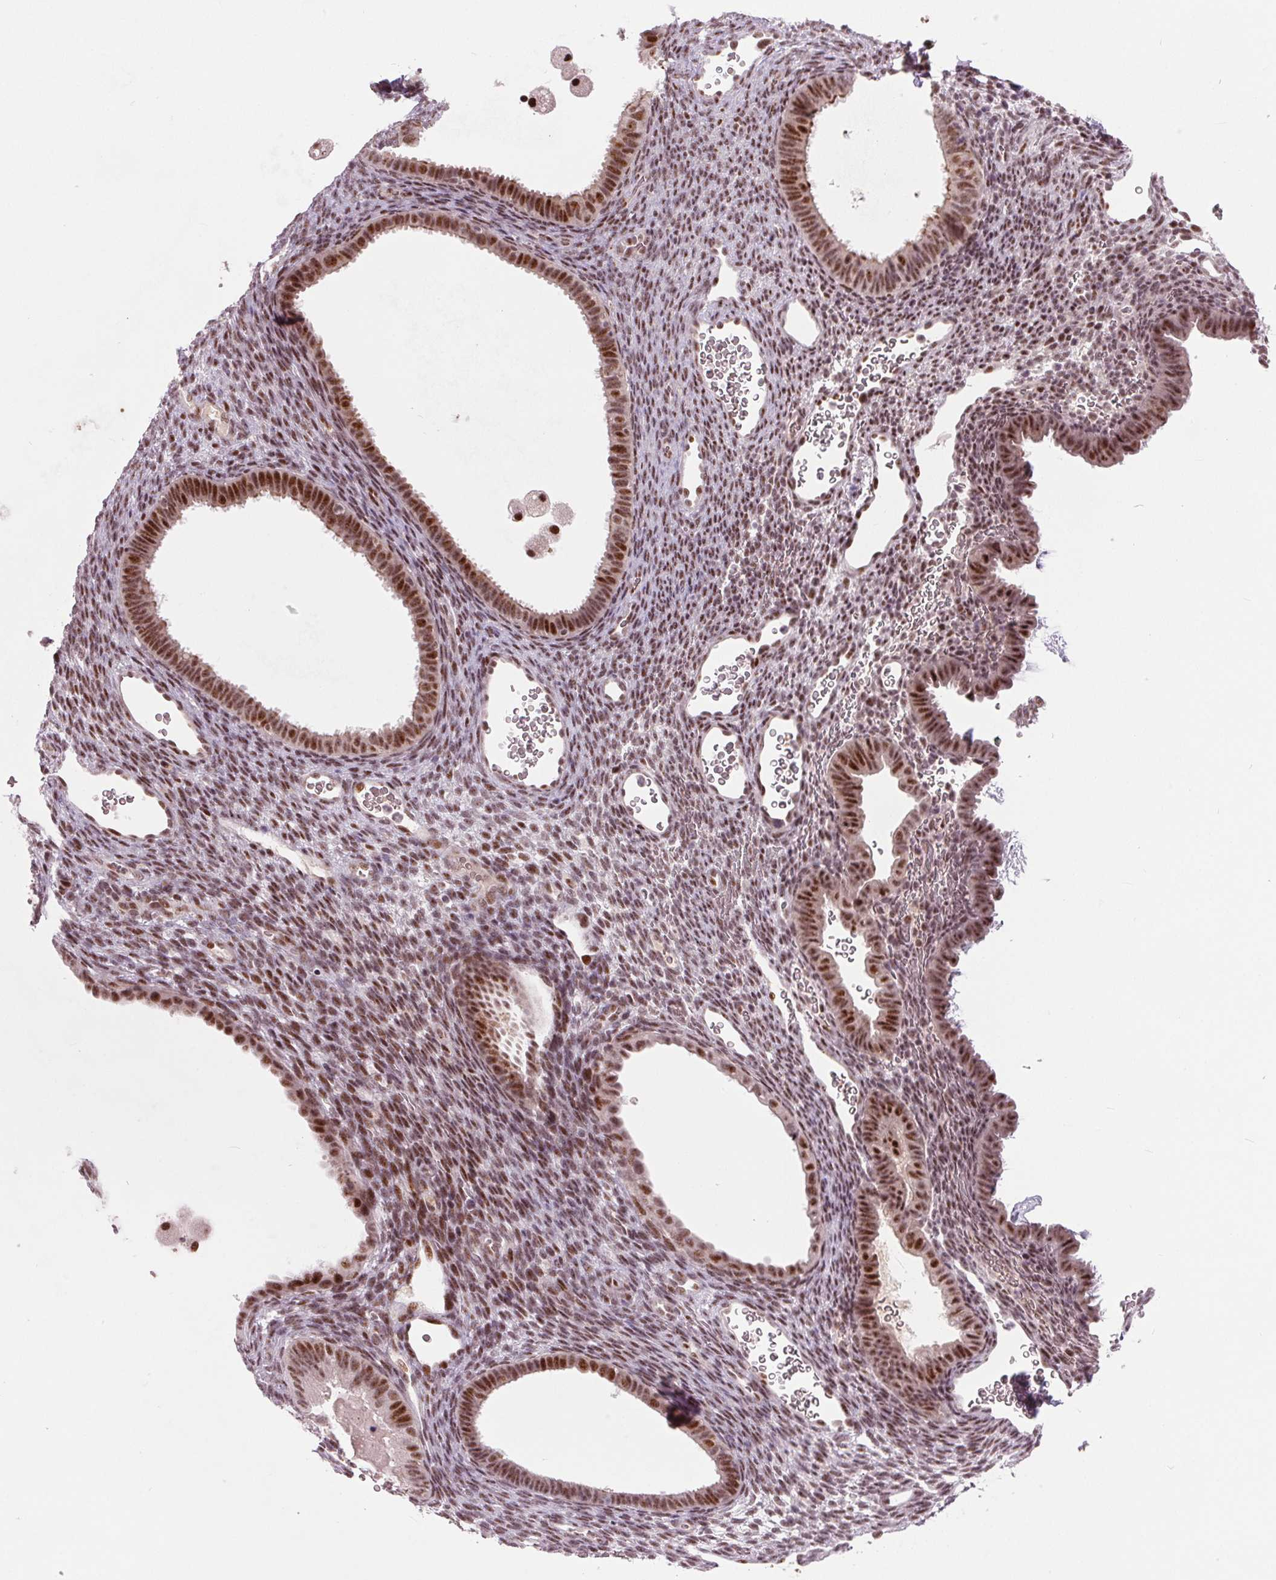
{"staining": {"intensity": "moderate", "quantity": "25%-75%", "location": "nuclear"}, "tissue": "endometrium", "cell_type": "Cells in endometrial stroma", "image_type": "normal", "snomed": [{"axis": "morphology", "description": "Normal tissue, NOS"}, {"axis": "topography", "description": "Endometrium"}], "caption": "IHC histopathology image of benign human endometrium stained for a protein (brown), which reveals medium levels of moderate nuclear expression in about 25%-75% of cells in endometrial stroma.", "gene": "TTC34", "patient": {"sex": "female", "age": 34}}